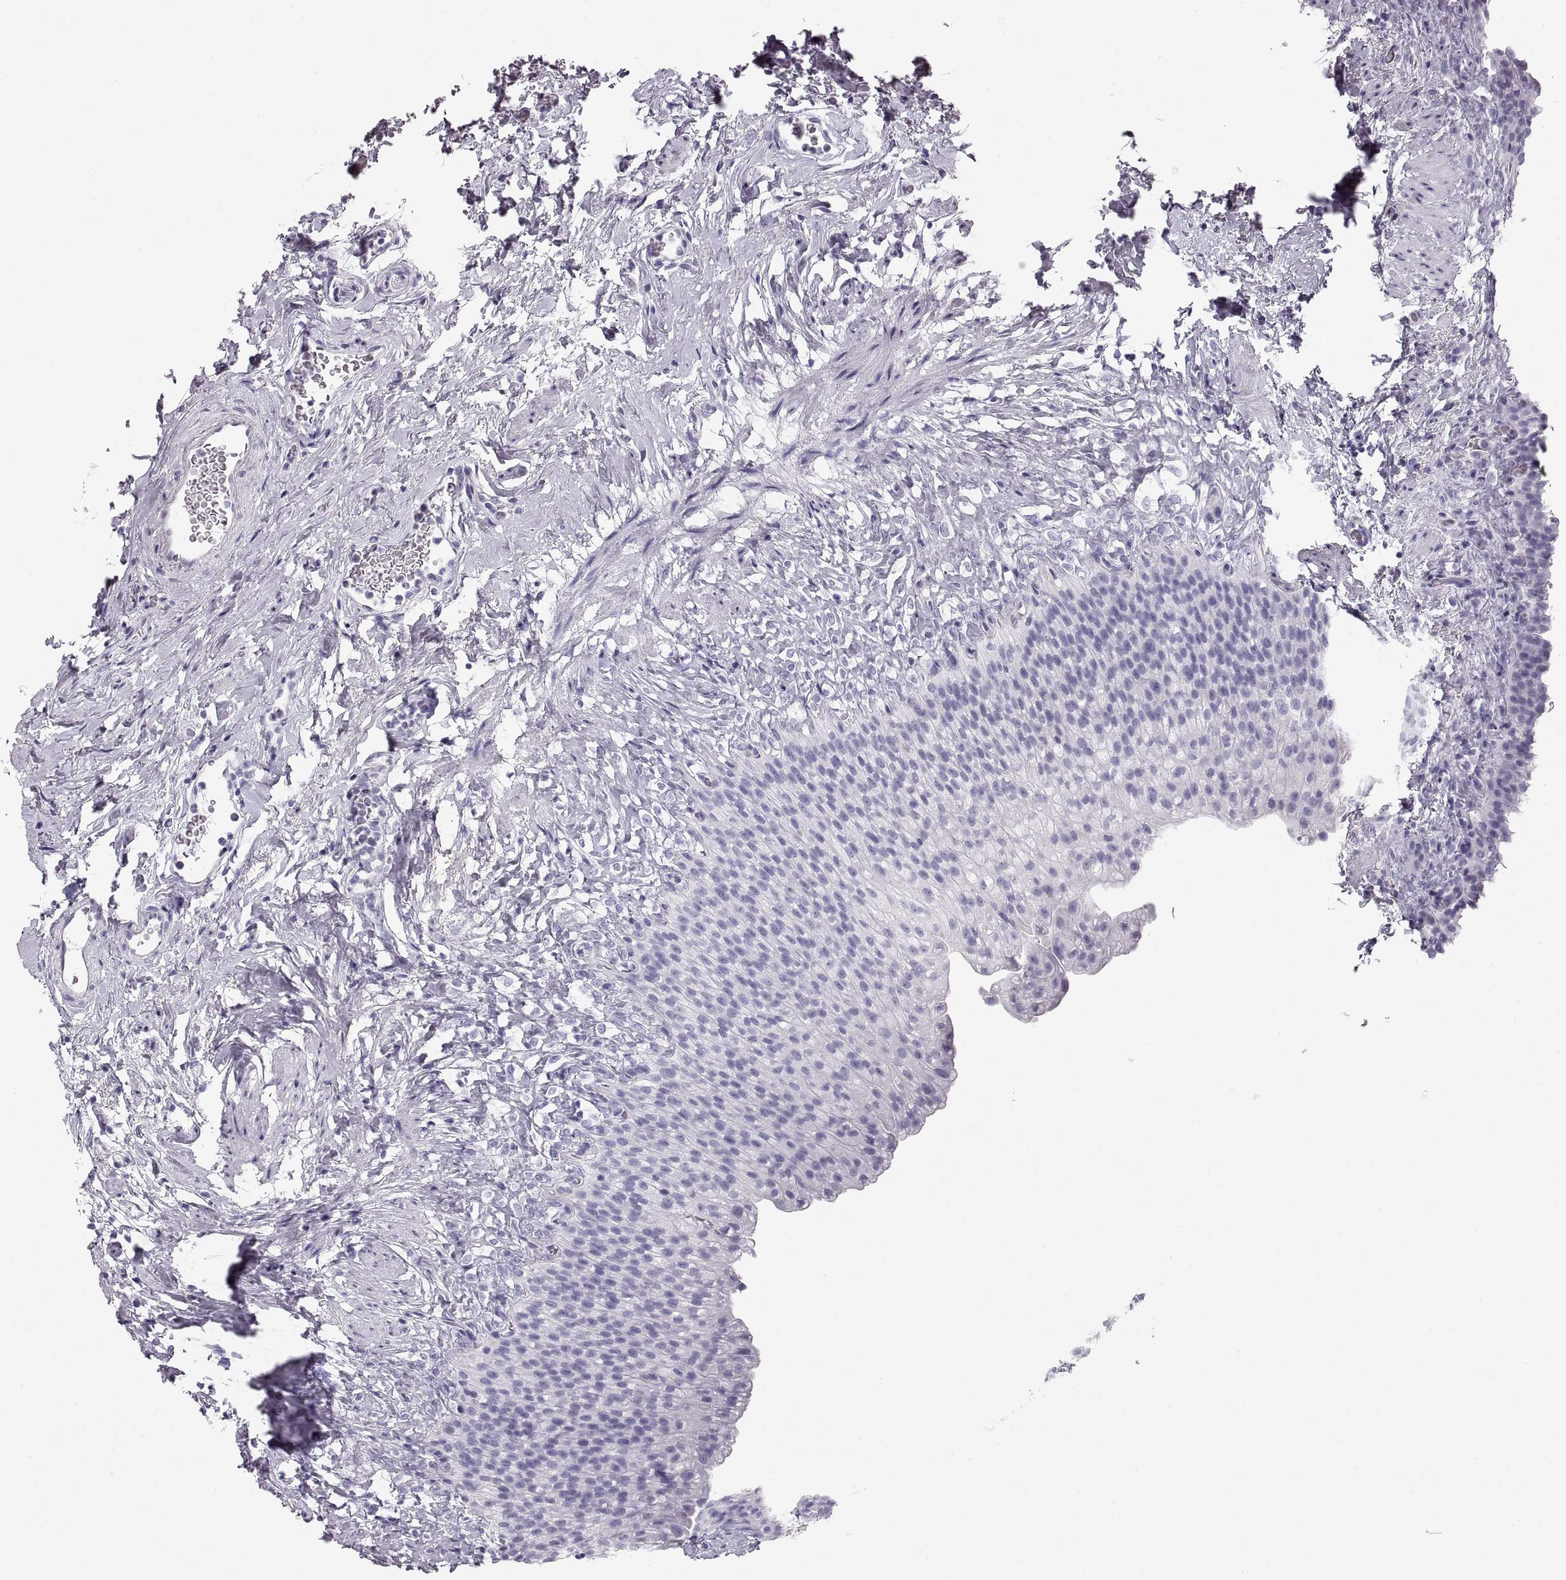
{"staining": {"intensity": "negative", "quantity": "none", "location": "none"}, "tissue": "urinary bladder", "cell_type": "Urothelial cells", "image_type": "normal", "snomed": [{"axis": "morphology", "description": "Normal tissue, NOS"}, {"axis": "topography", "description": "Urinary bladder"}], "caption": "The histopathology image exhibits no significant expression in urothelial cells of urinary bladder. (DAB (3,3'-diaminobenzidine) immunohistochemistry (IHC) with hematoxylin counter stain).", "gene": "CRYAA", "patient": {"sex": "male", "age": 76}}